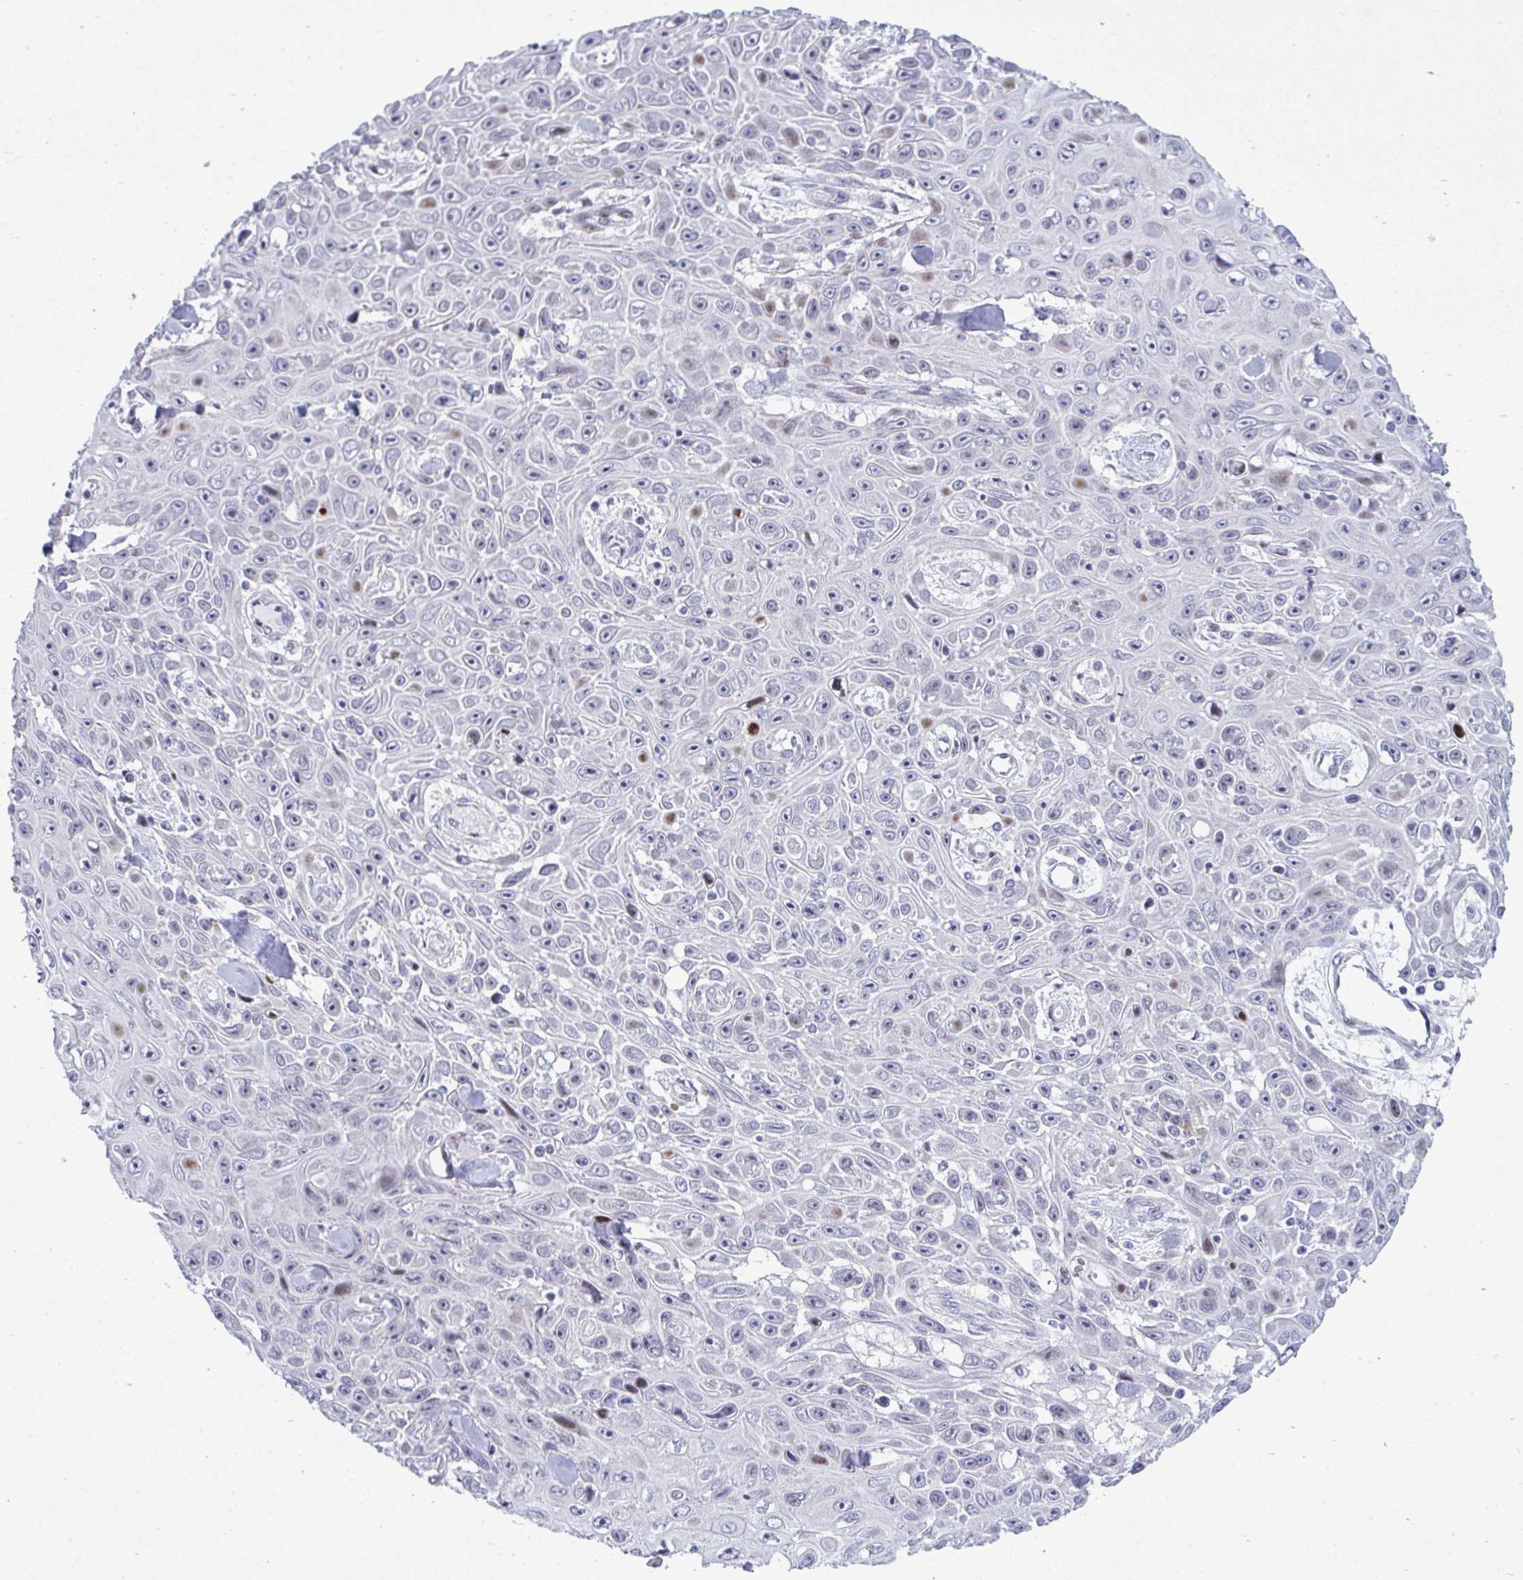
{"staining": {"intensity": "moderate", "quantity": "<25%", "location": "nuclear"}, "tissue": "skin cancer", "cell_type": "Tumor cells", "image_type": "cancer", "snomed": [{"axis": "morphology", "description": "Squamous cell carcinoma, NOS"}, {"axis": "topography", "description": "Skin"}], "caption": "Immunohistochemical staining of skin cancer displays moderate nuclear protein expression in about <25% of tumor cells.", "gene": "TAB1", "patient": {"sex": "male", "age": 82}}